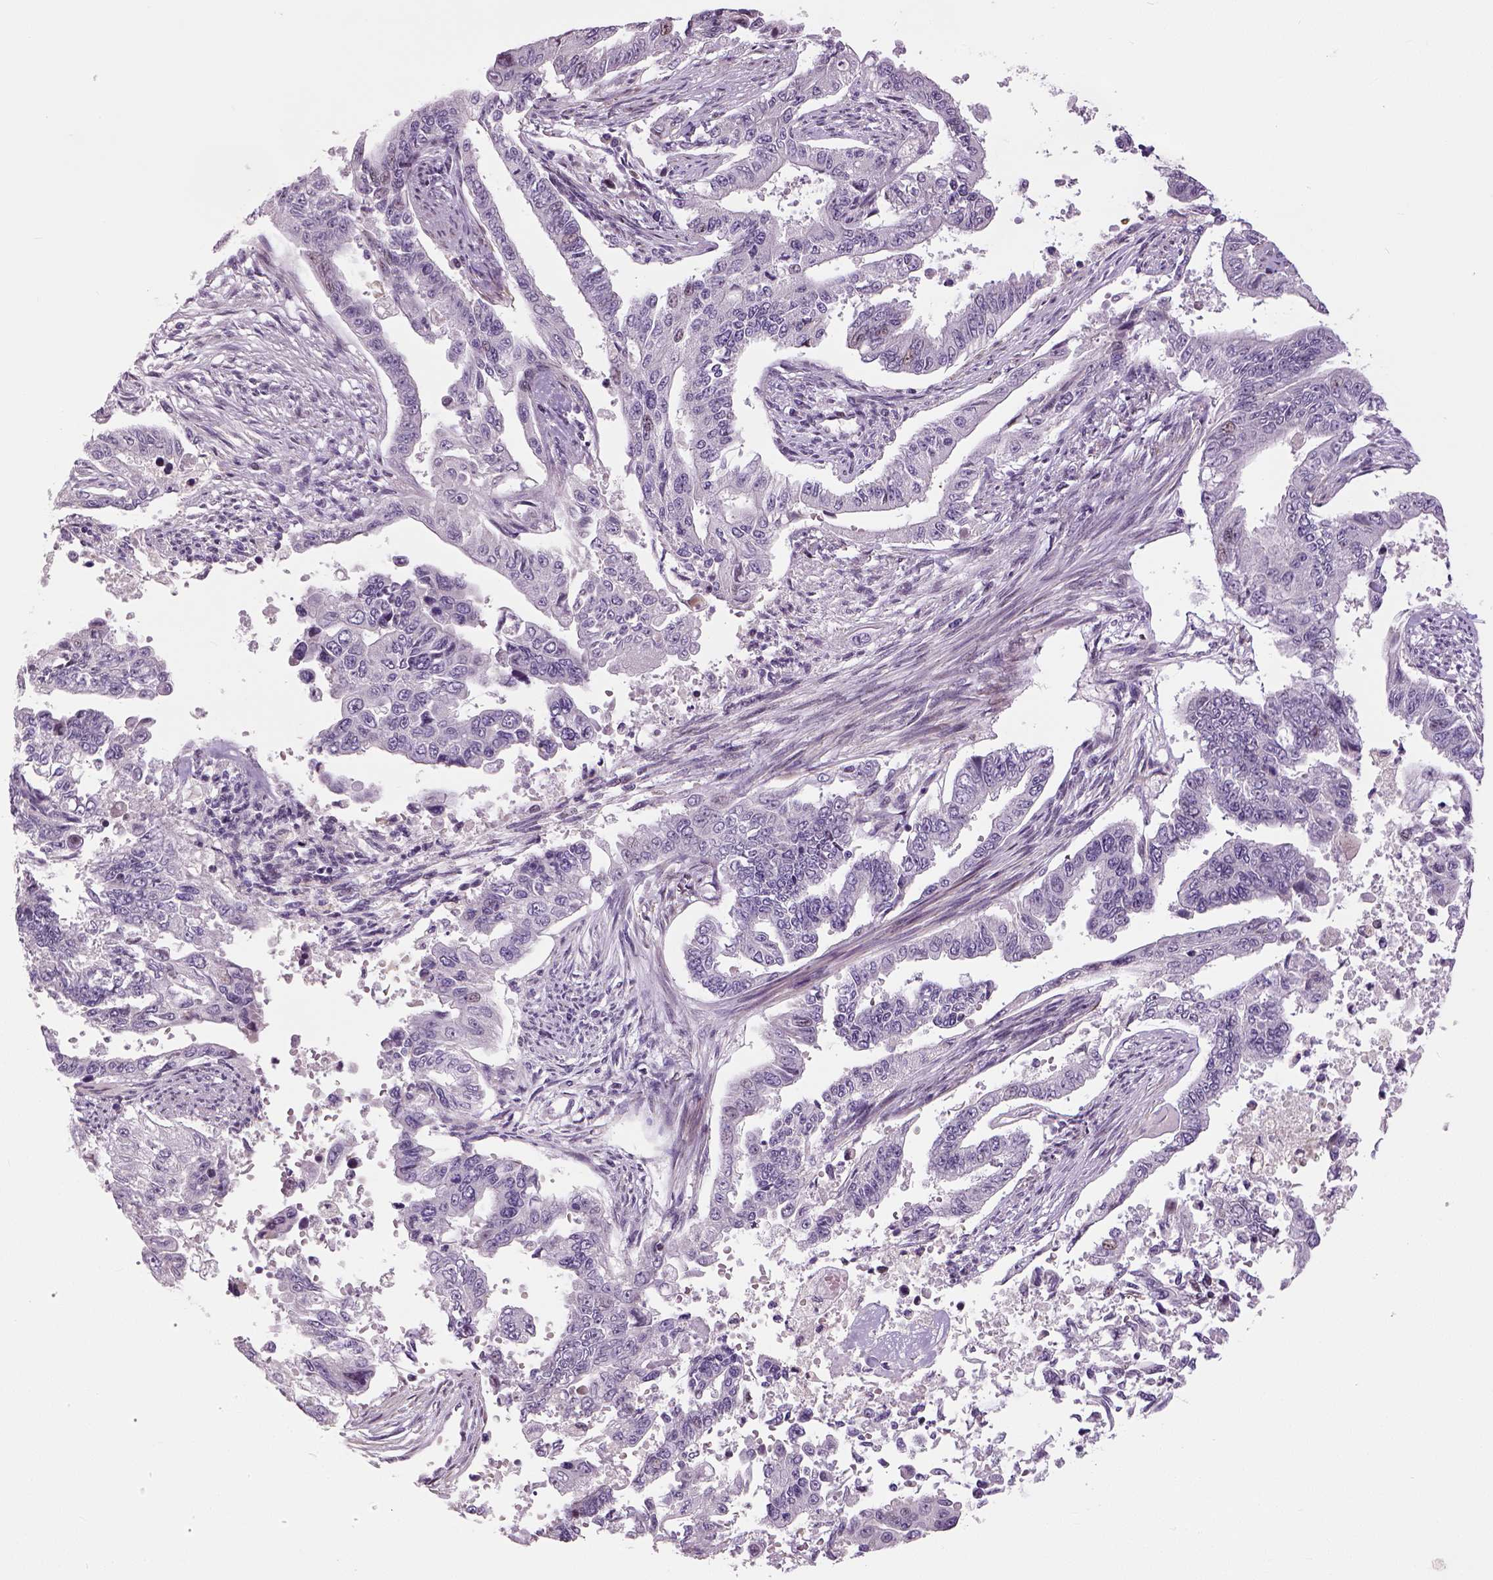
{"staining": {"intensity": "negative", "quantity": "none", "location": "none"}, "tissue": "endometrial cancer", "cell_type": "Tumor cells", "image_type": "cancer", "snomed": [{"axis": "morphology", "description": "Adenocarcinoma, NOS"}, {"axis": "topography", "description": "Uterus"}], "caption": "Histopathology image shows no protein staining in tumor cells of adenocarcinoma (endometrial) tissue.", "gene": "NECAB1", "patient": {"sex": "female", "age": 59}}